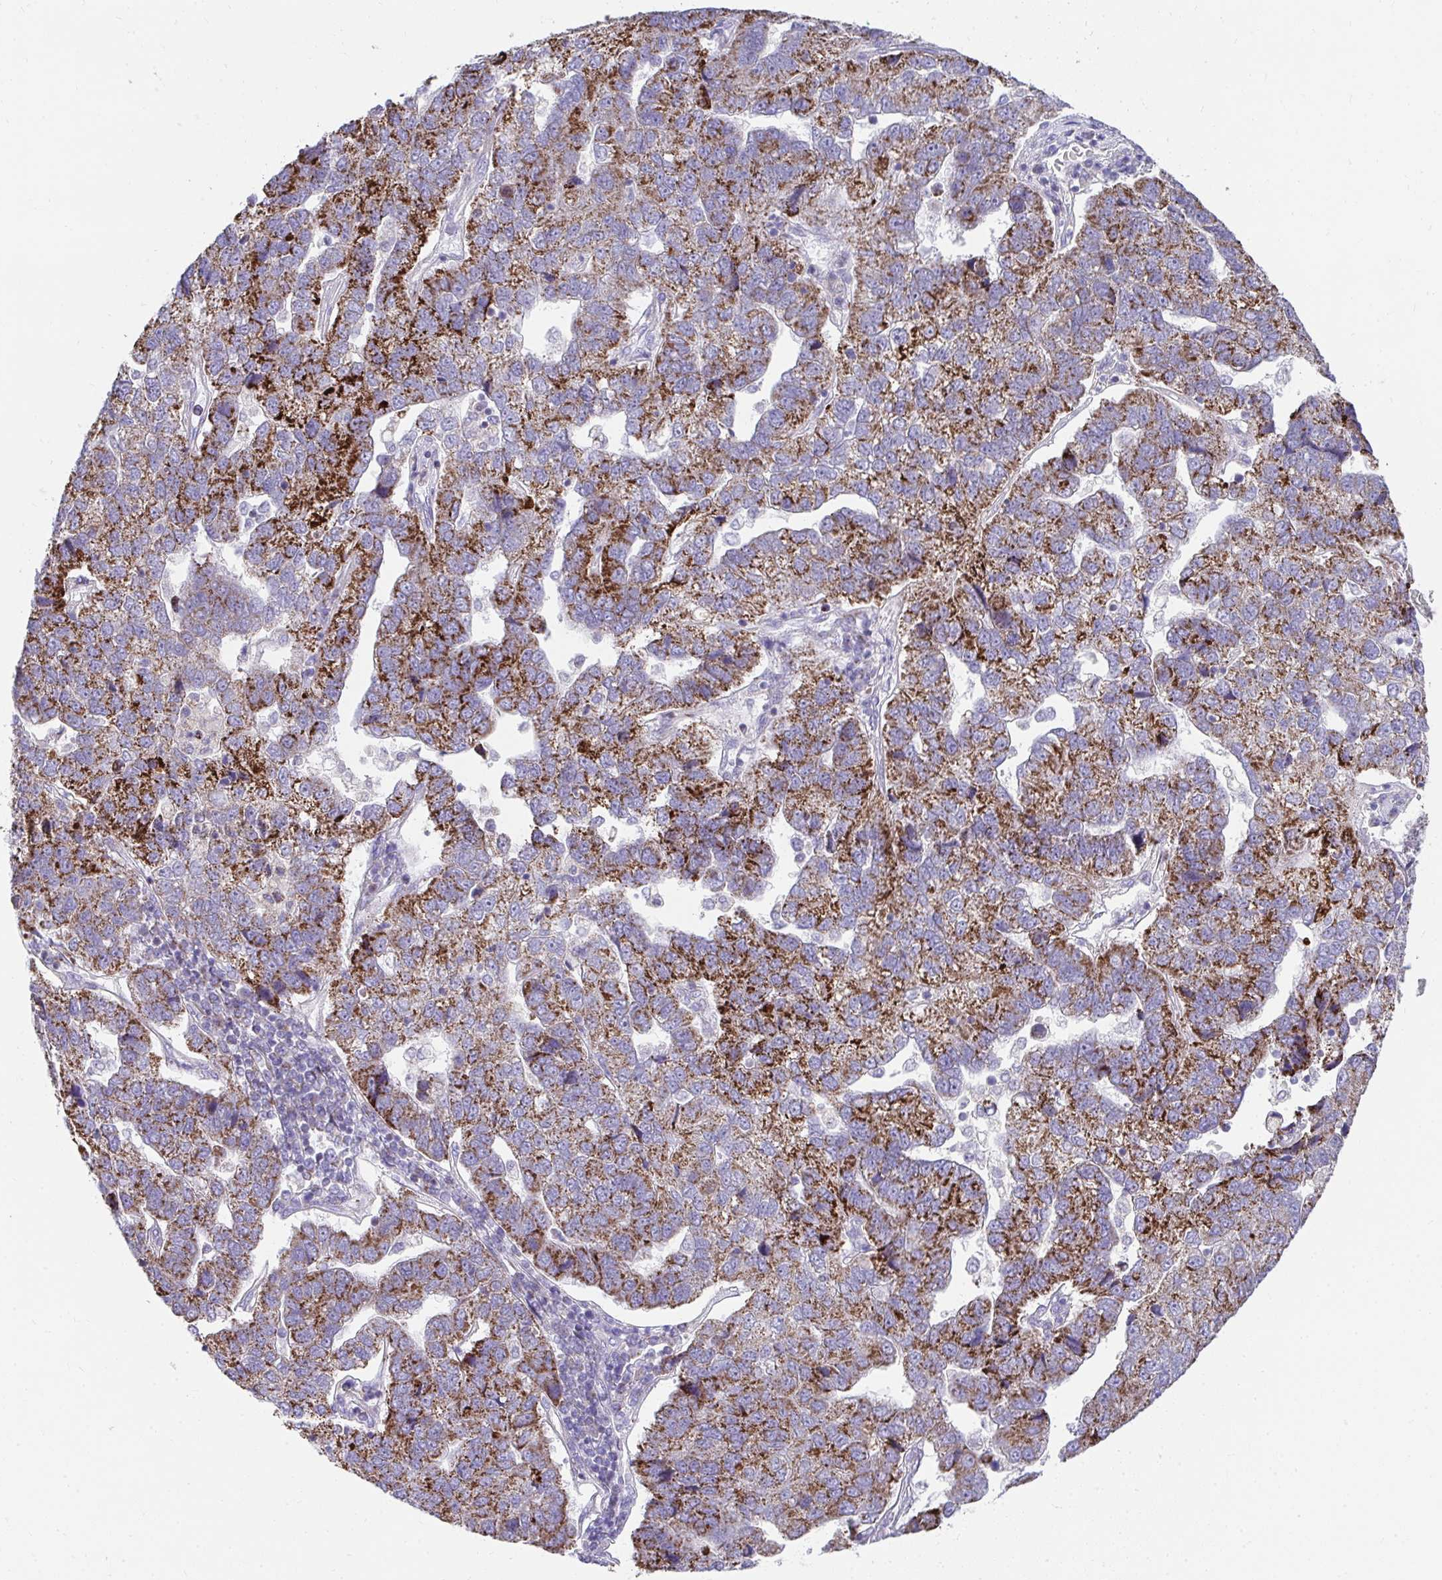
{"staining": {"intensity": "strong", "quantity": ">75%", "location": "cytoplasmic/membranous"}, "tissue": "pancreatic cancer", "cell_type": "Tumor cells", "image_type": "cancer", "snomed": [{"axis": "morphology", "description": "Adenocarcinoma, NOS"}, {"axis": "topography", "description": "Pancreas"}], "caption": "Strong cytoplasmic/membranous staining is appreciated in approximately >75% of tumor cells in pancreatic cancer.", "gene": "PRRG3", "patient": {"sex": "female", "age": 61}}